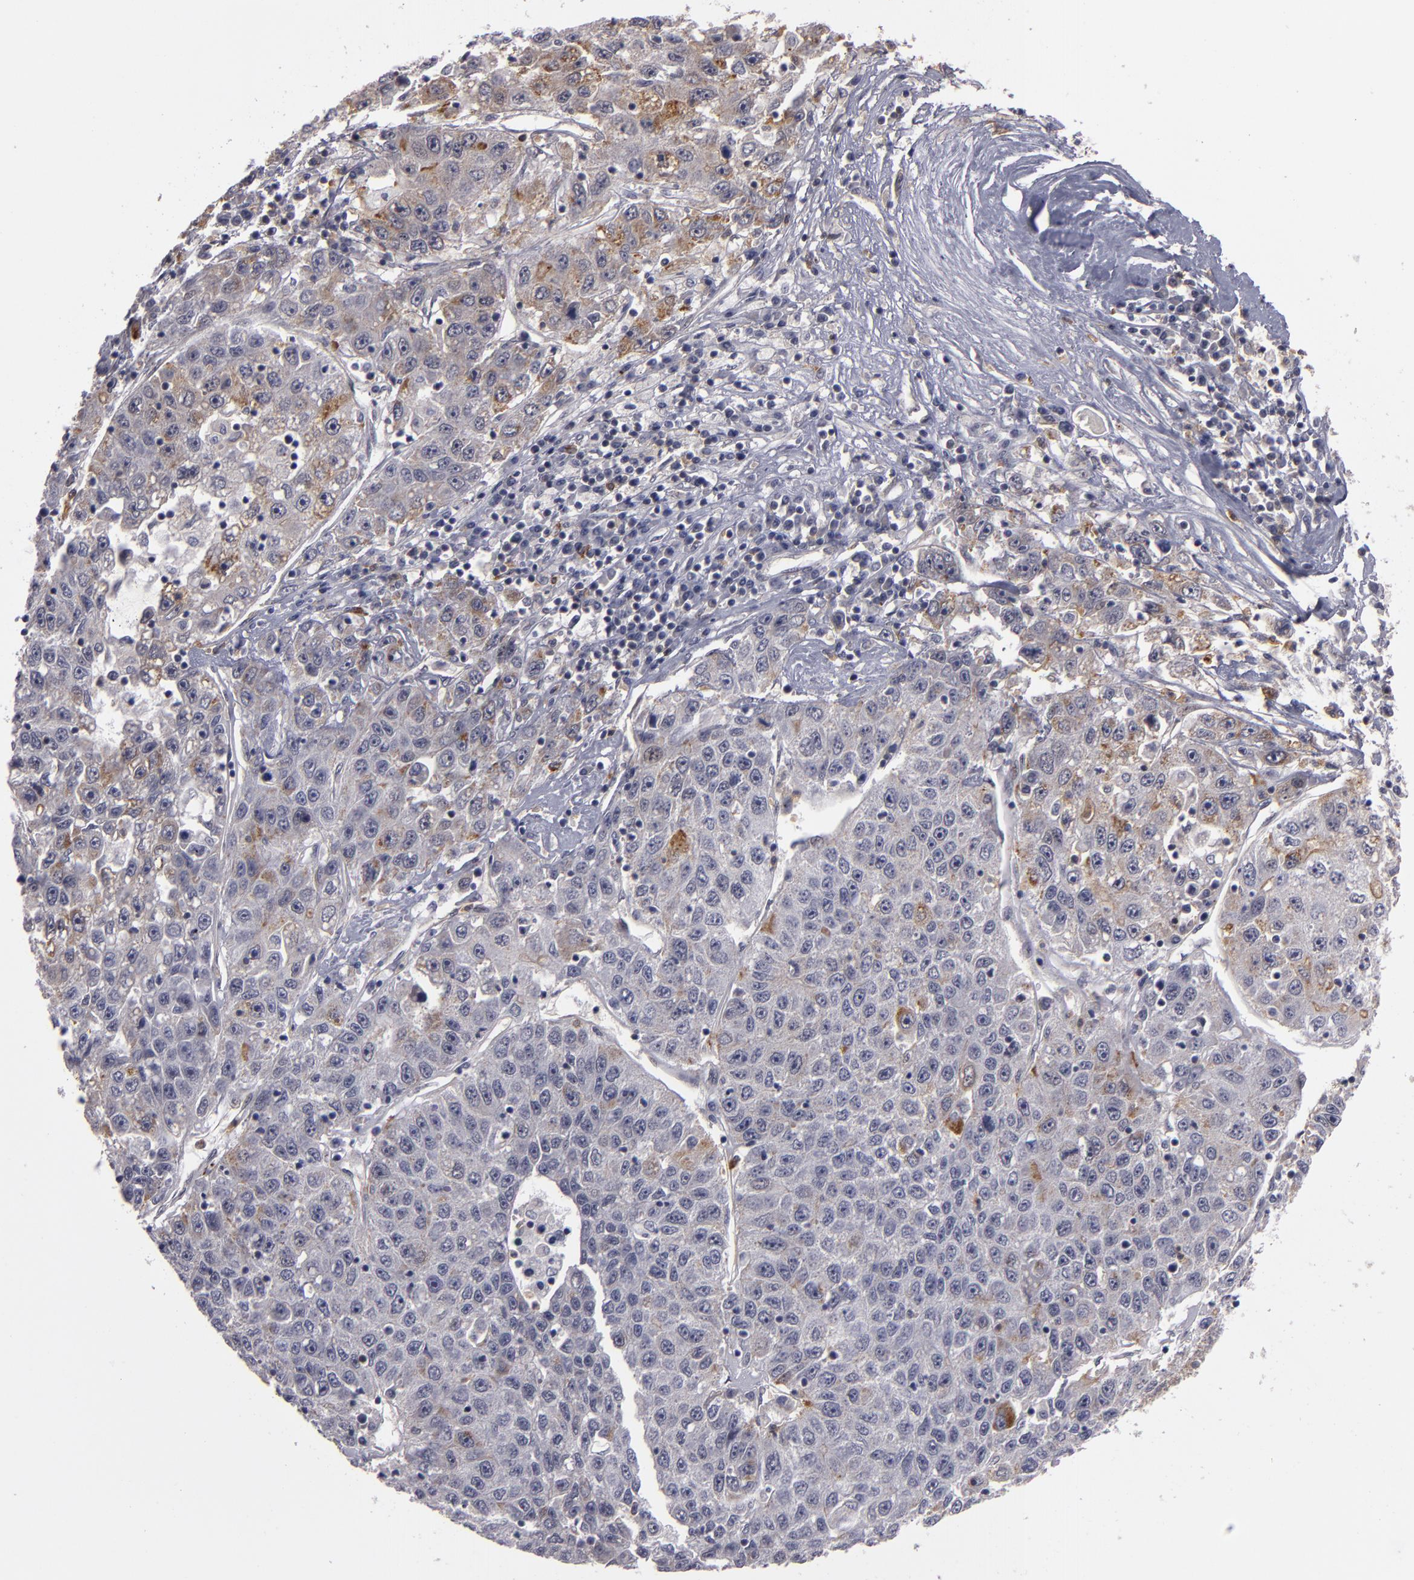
{"staining": {"intensity": "moderate", "quantity": "25%-75%", "location": "cytoplasmic/membranous"}, "tissue": "liver cancer", "cell_type": "Tumor cells", "image_type": "cancer", "snomed": [{"axis": "morphology", "description": "Carcinoma, Hepatocellular, NOS"}, {"axis": "topography", "description": "Liver"}], "caption": "About 25%-75% of tumor cells in hepatocellular carcinoma (liver) exhibit moderate cytoplasmic/membranous protein positivity as visualized by brown immunohistochemical staining.", "gene": "STX3", "patient": {"sex": "male", "age": 49}}